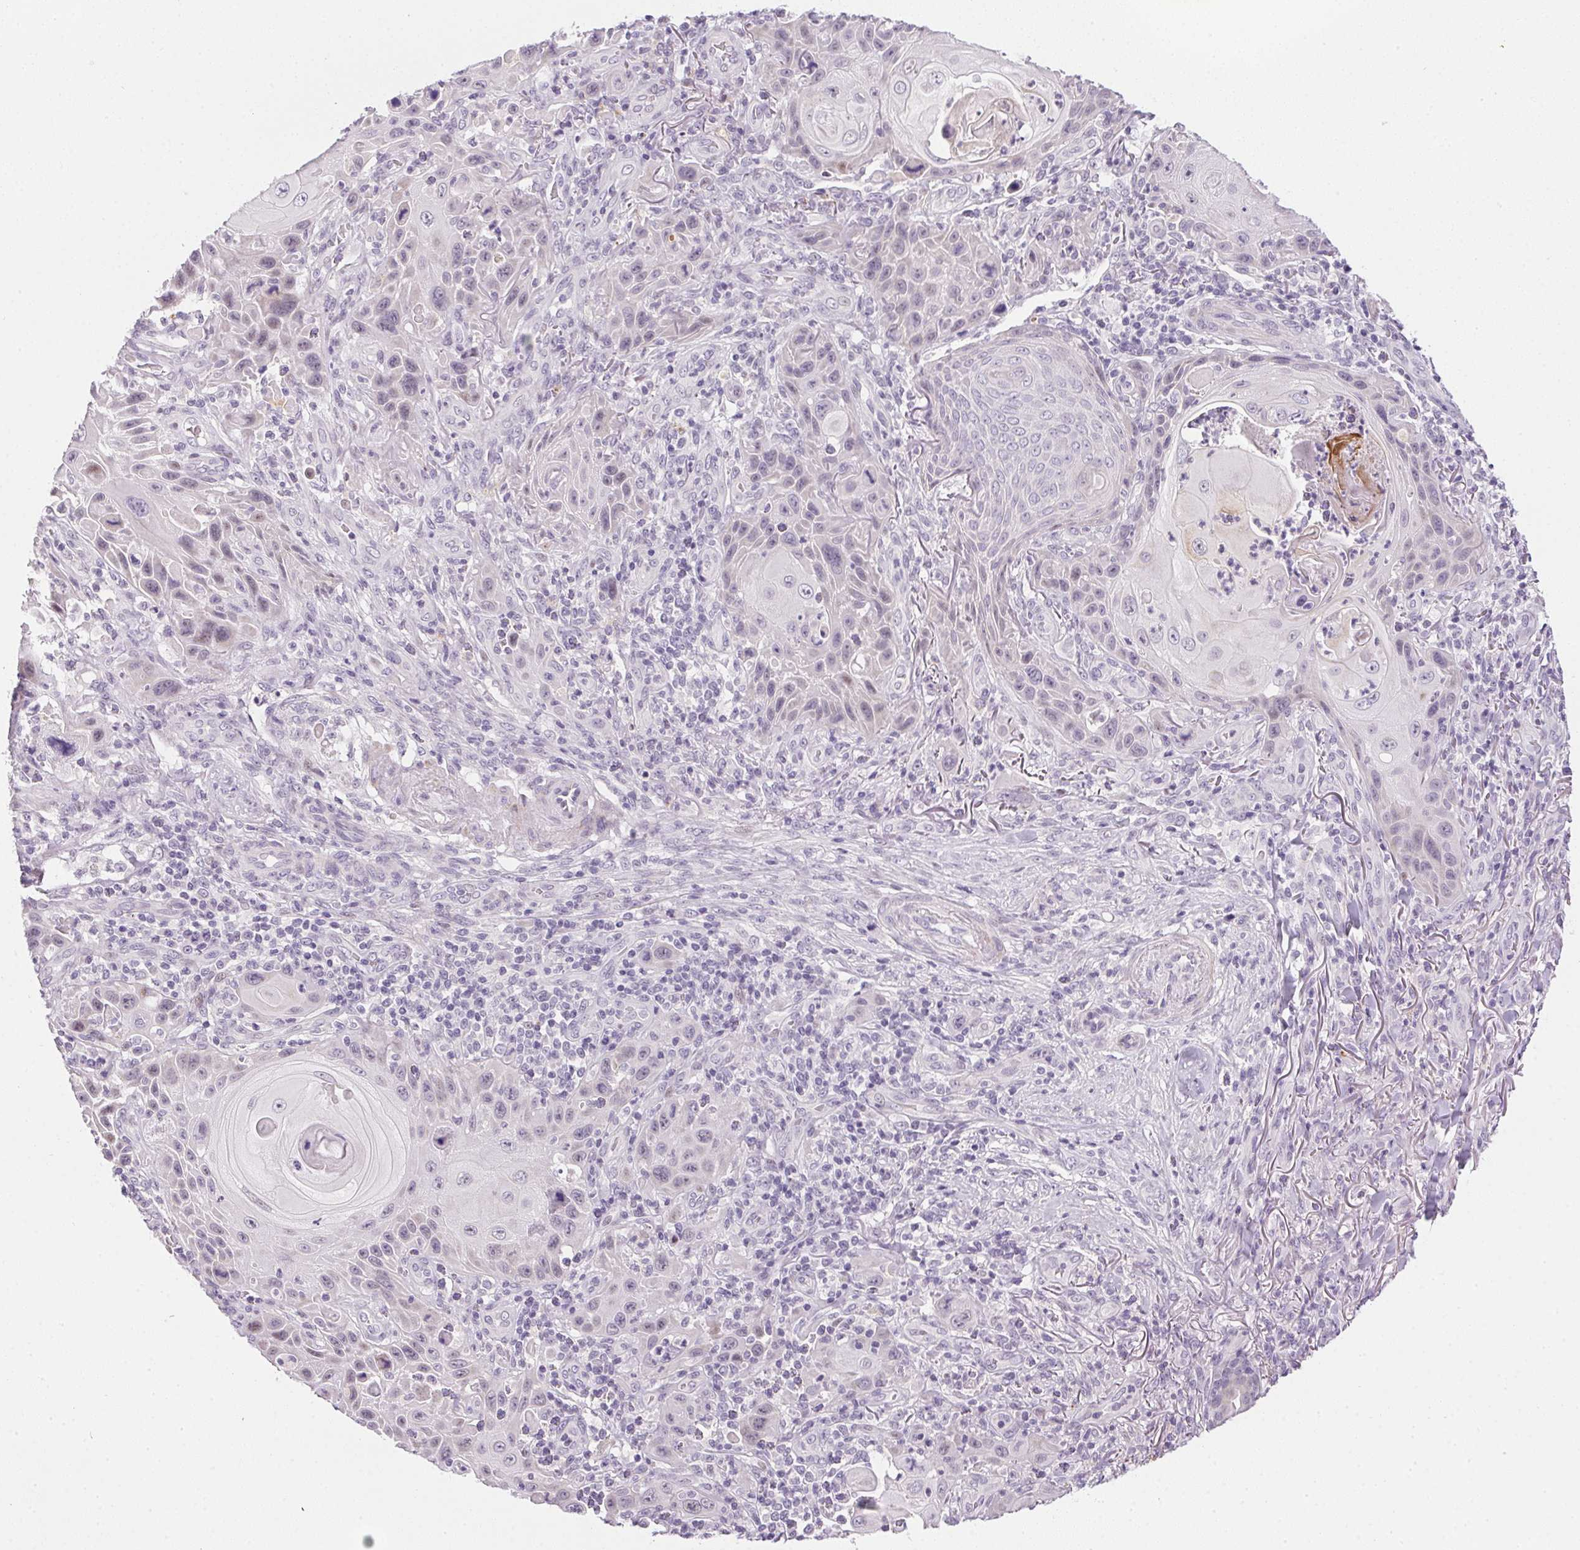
{"staining": {"intensity": "weak", "quantity": "<25%", "location": "nuclear"}, "tissue": "skin cancer", "cell_type": "Tumor cells", "image_type": "cancer", "snomed": [{"axis": "morphology", "description": "Squamous cell carcinoma, NOS"}, {"axis": "topography", "description": "Skin"}], "caption": "The histopathology image demonstrates no staining of tumor cells in skin cancer.", "gene": "GSDMC", "patient": {"sex": "female", "age": 94}}